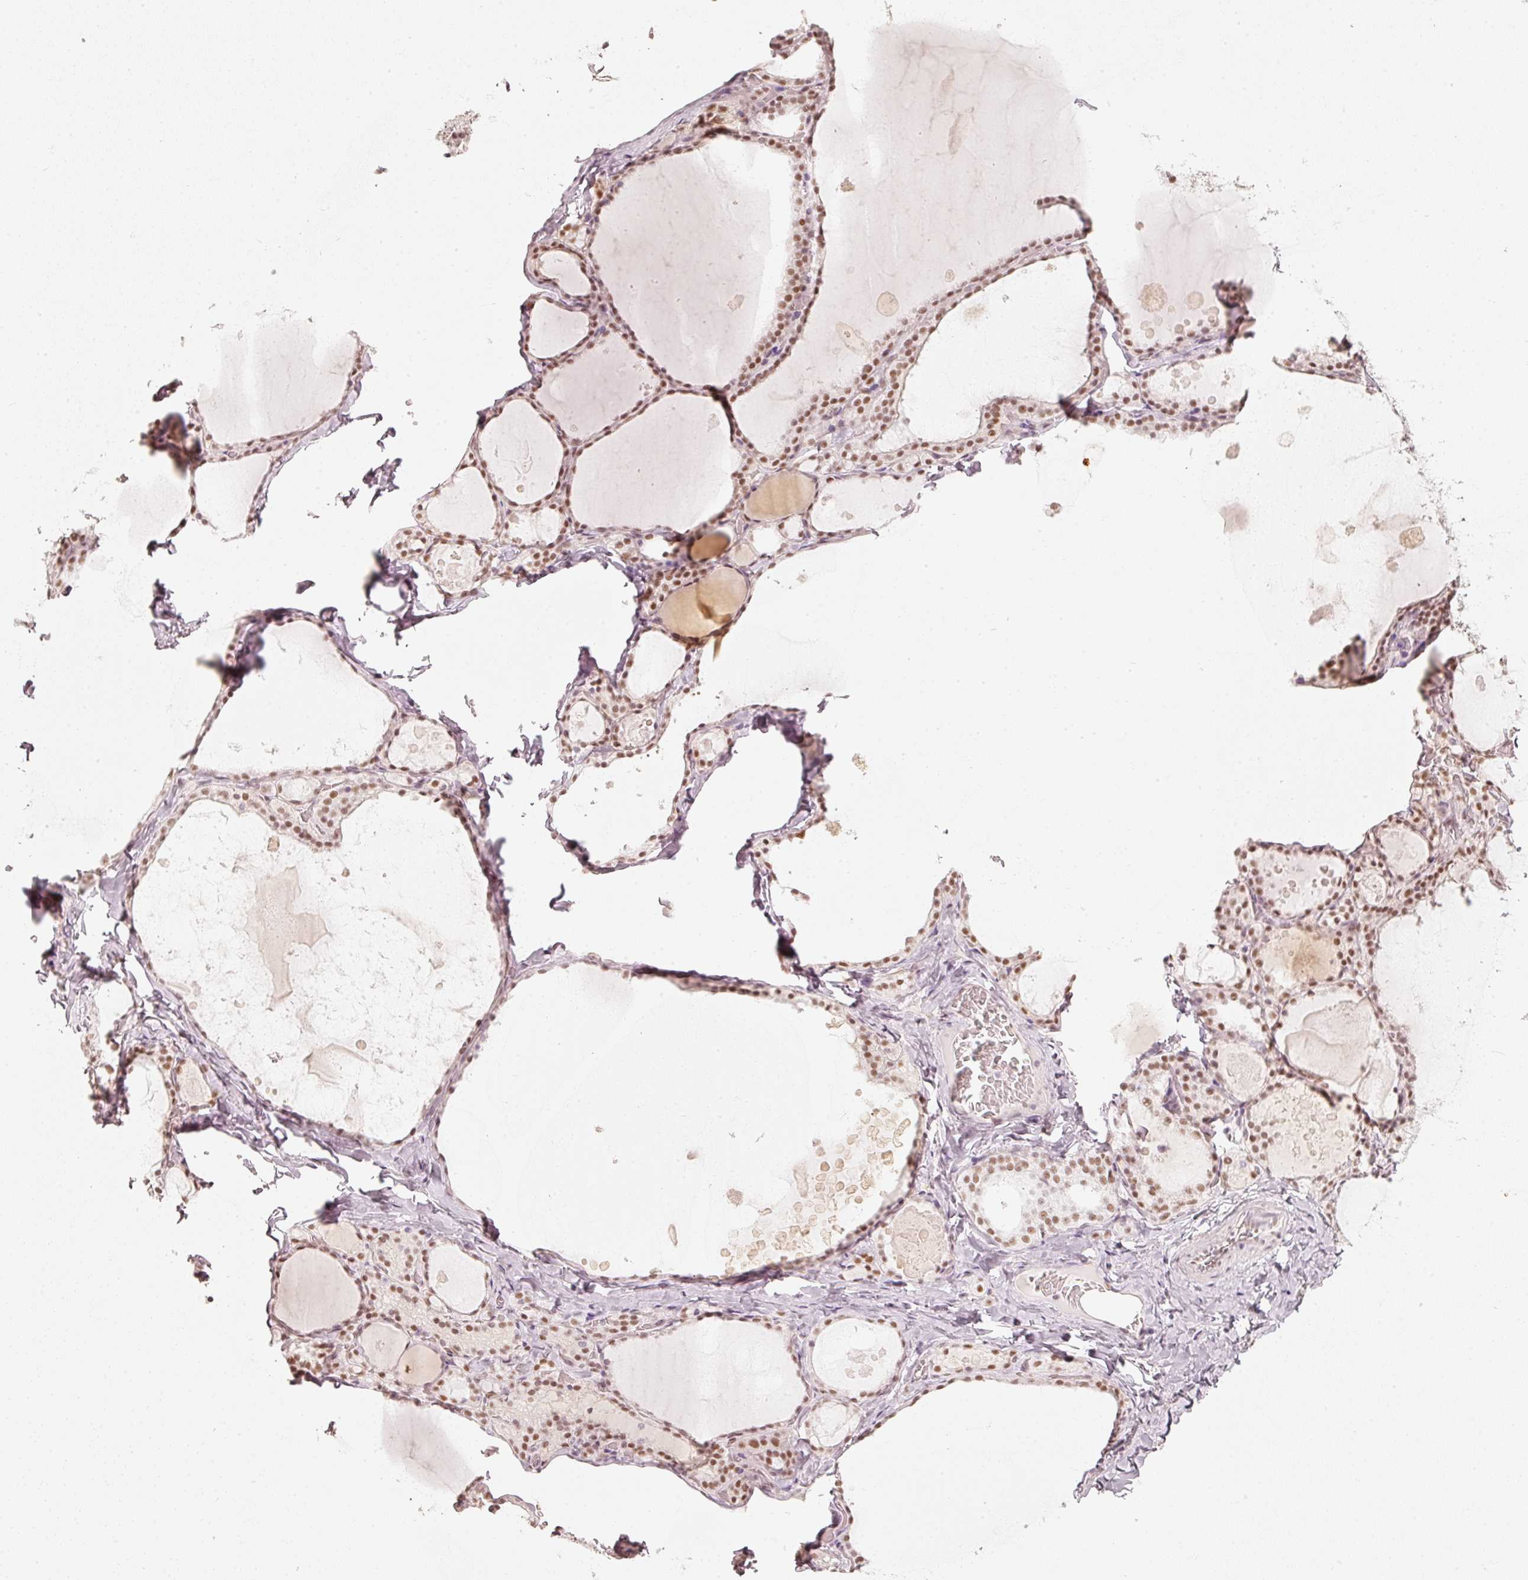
{"staining": {"intensity": "moderate", "quantity": ">75%", "location": "nuclear"}, "tissue": "thyroid gland", "cell_type": "Glandular cells", "image_type": "normal", "snomed": [{"axis": "morphology", "description": "Normal tissue, NOS"}, {"axis": "topography", "description": "Thyroid gland"}], "caption": "Immunohistochemical staining of normal thyroid gland shows moderate nuclear protein expression in about >75% of glandular cells. The protein of interest is shown in brown color, while the nuclei are stained blue.", "gene": "PPP1R10", "patient": {"sex": "male", "age": 56}}